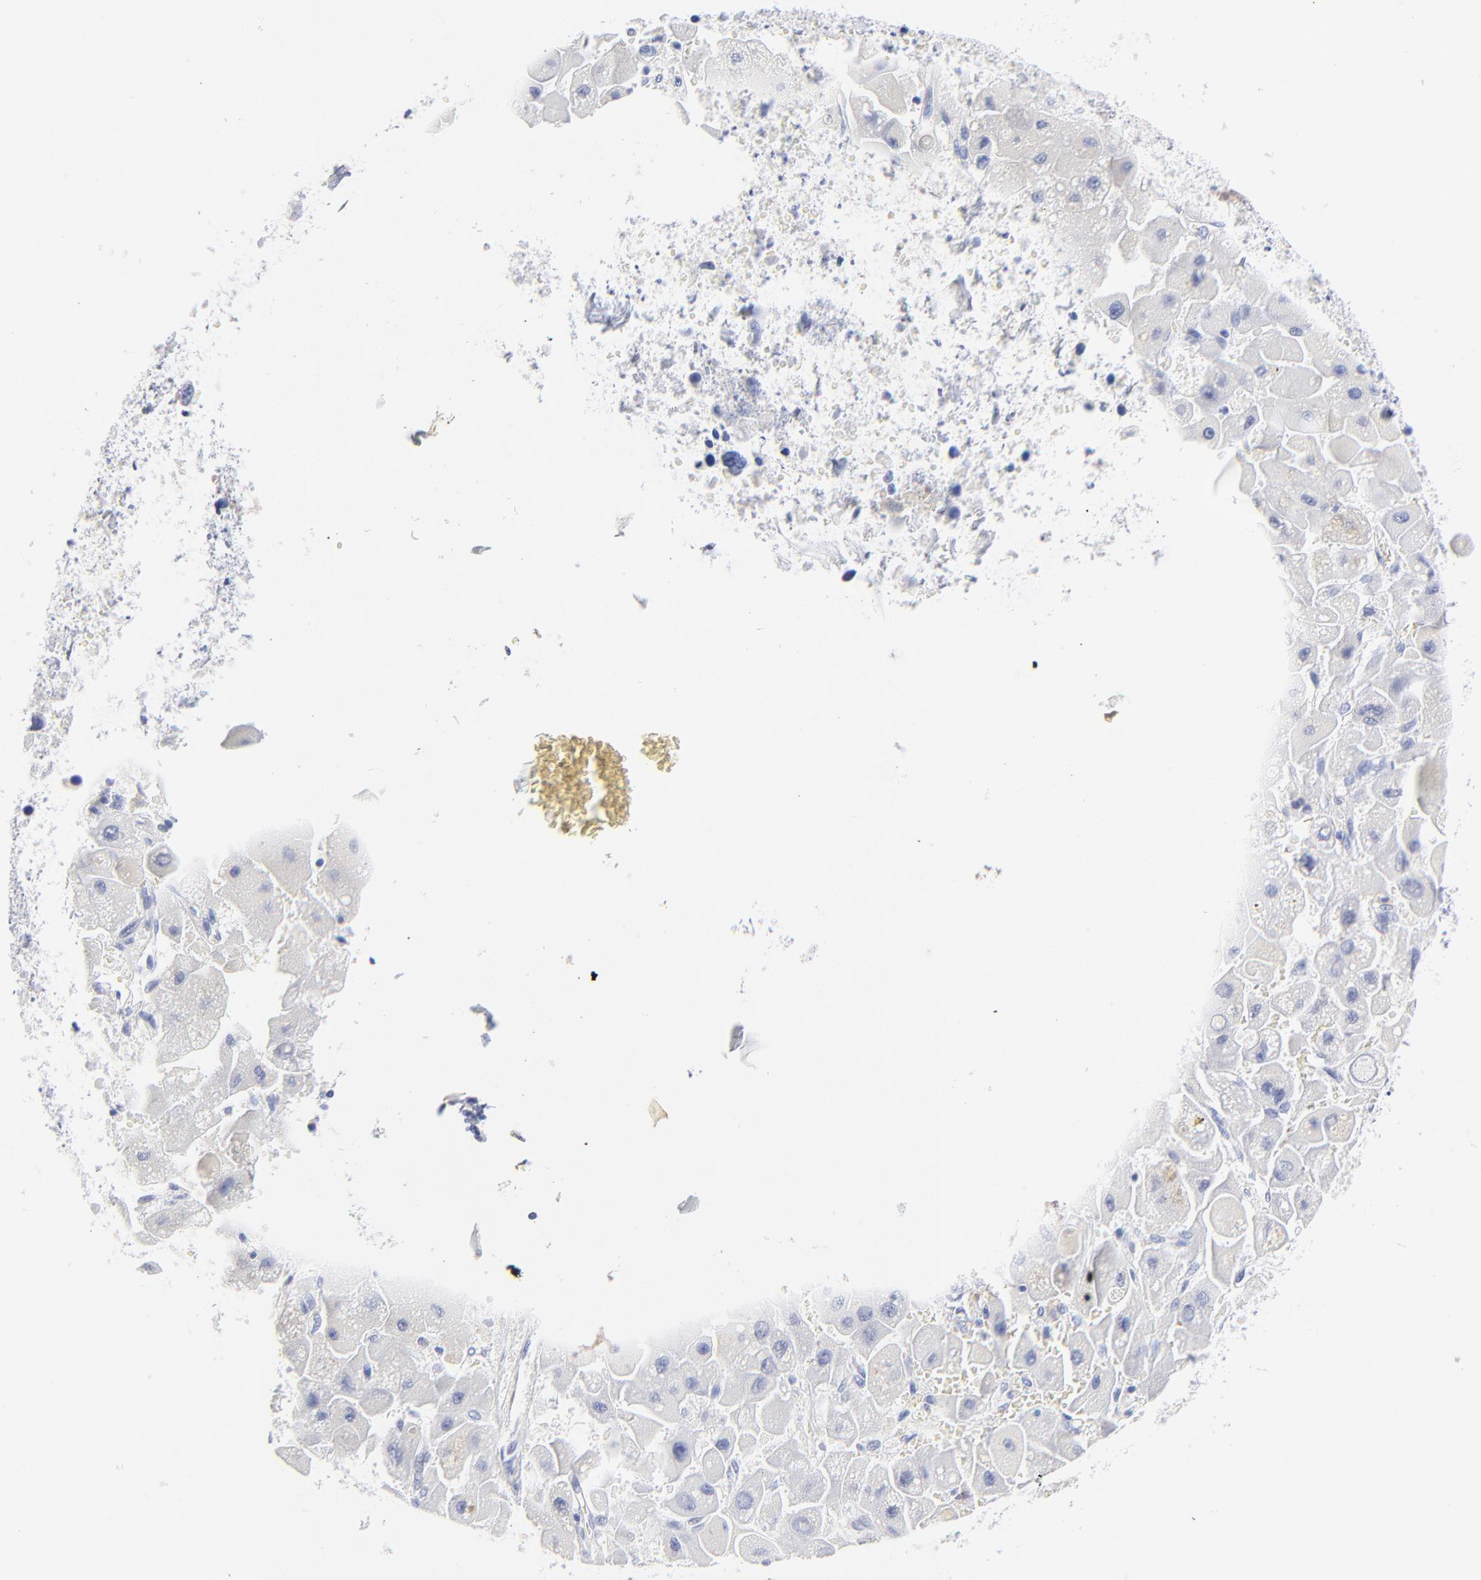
{"staining": {"intensity": "moderate", "quantity": "<25%", "location": "cytoplasmic/membranous"}, "tissue": "liver cancer", "cell_type": "Tumor cells", "image_type": "cancer", "snomed": [{"axis": "morphology", "description": "Carcinoma, Hepatocellular, NOS"}, {"axis": "topography", "description": "Liver"}], "caption": "IHC (DAB (3,3'-diaminobenzidine)) staining of liver cancer (hepatocellular carcinoma) exhibits moderate cytoplasmic/membranous protein positivity in about <25% of tumor cells.", "gene": "SULT4A1", "patient": {"sex": "male", "age": 24}}